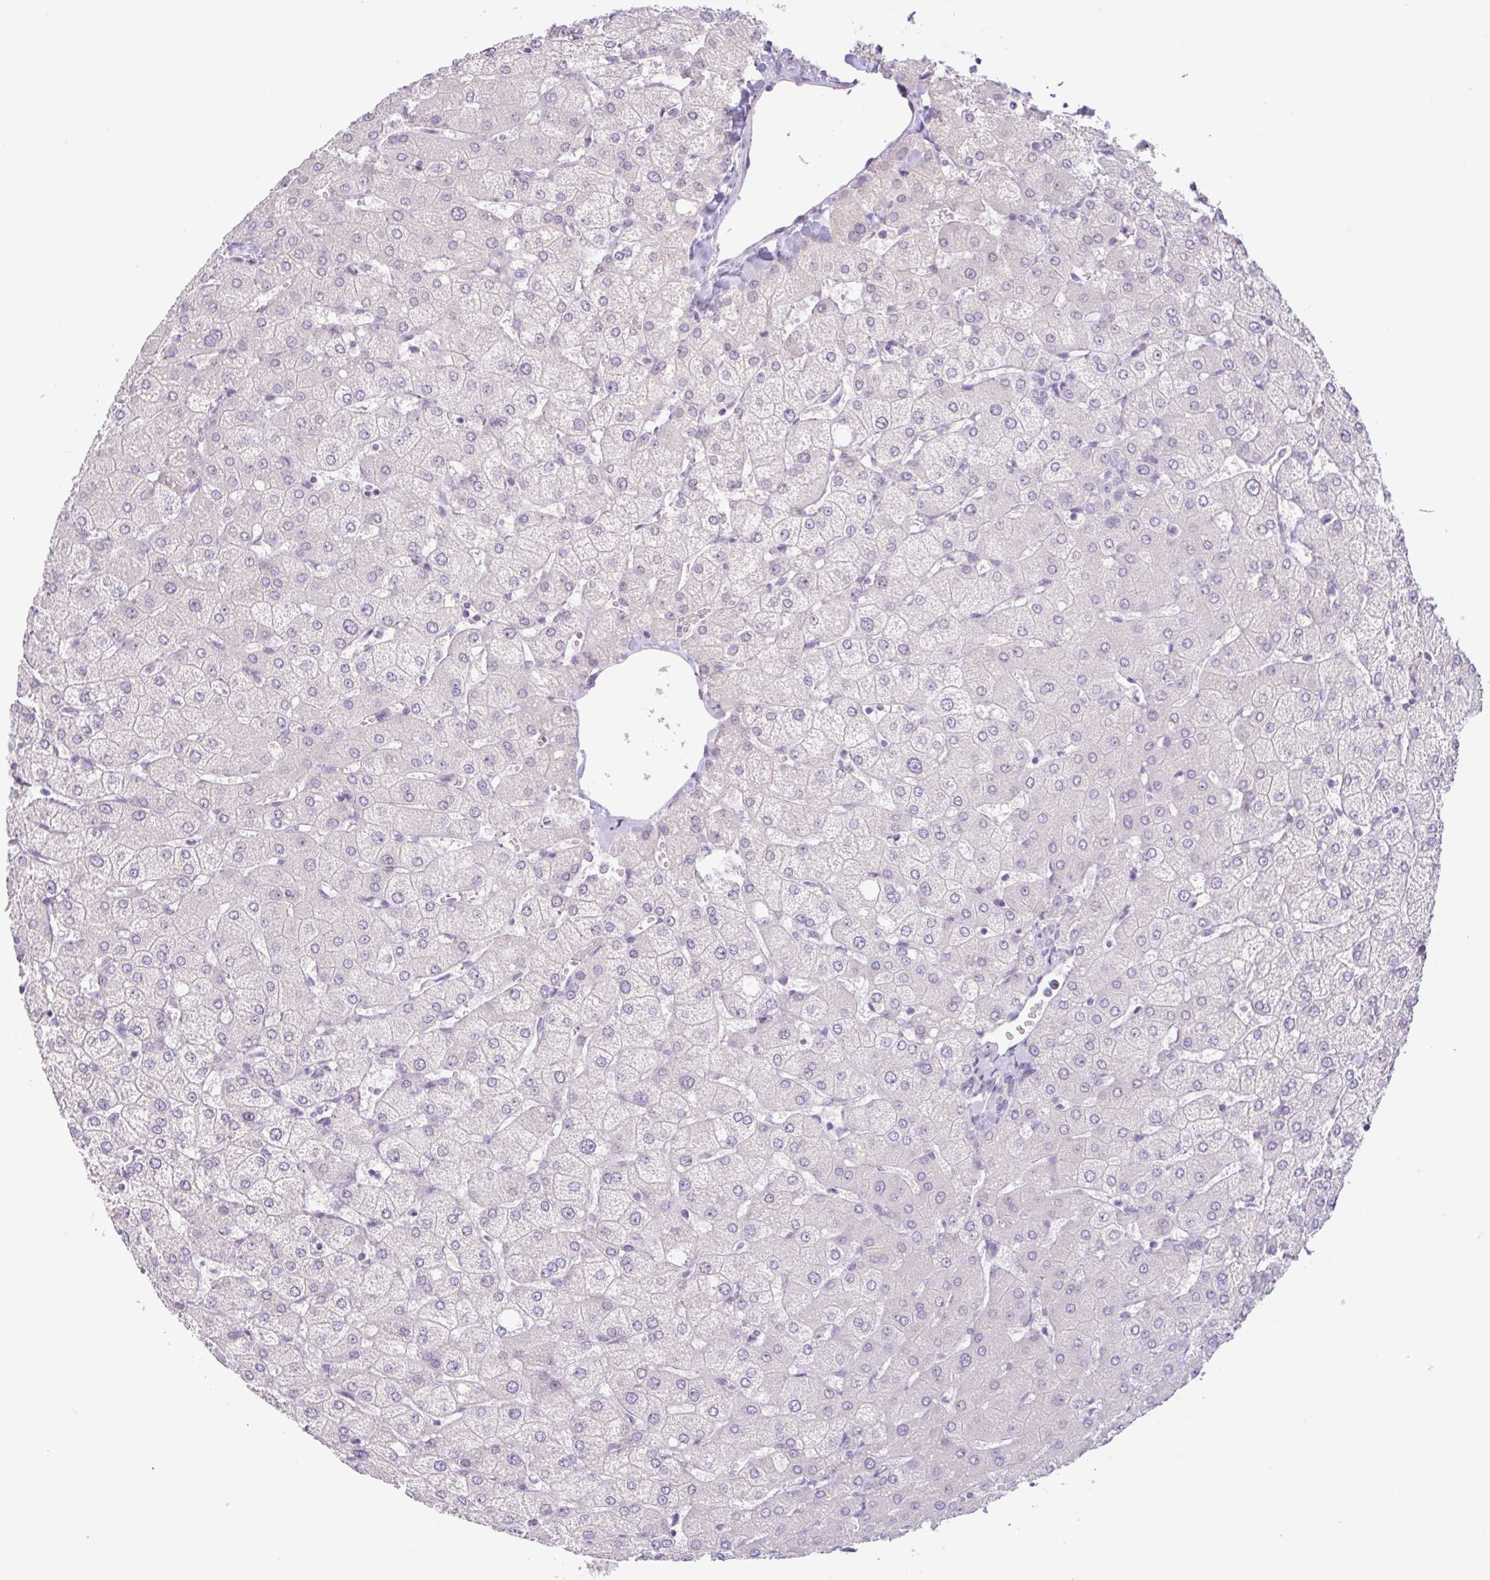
{"staining": {"intensity": "negative", "quantity": "none", "location": "none"}, "tissue": "liver", "cell_type": "Cholangiocytes", "image_type": "normal", "snomed": [{"axis": "morphology", "description": "Normal tissue, NOS"}, {"axis": "topography", "description": "Liver"}], "caption": "The photomicrograph shows no staining of cholangiocytes in benign liver.", "gene": "CTSE", "patient": {"sex": "female", "age": 54}}